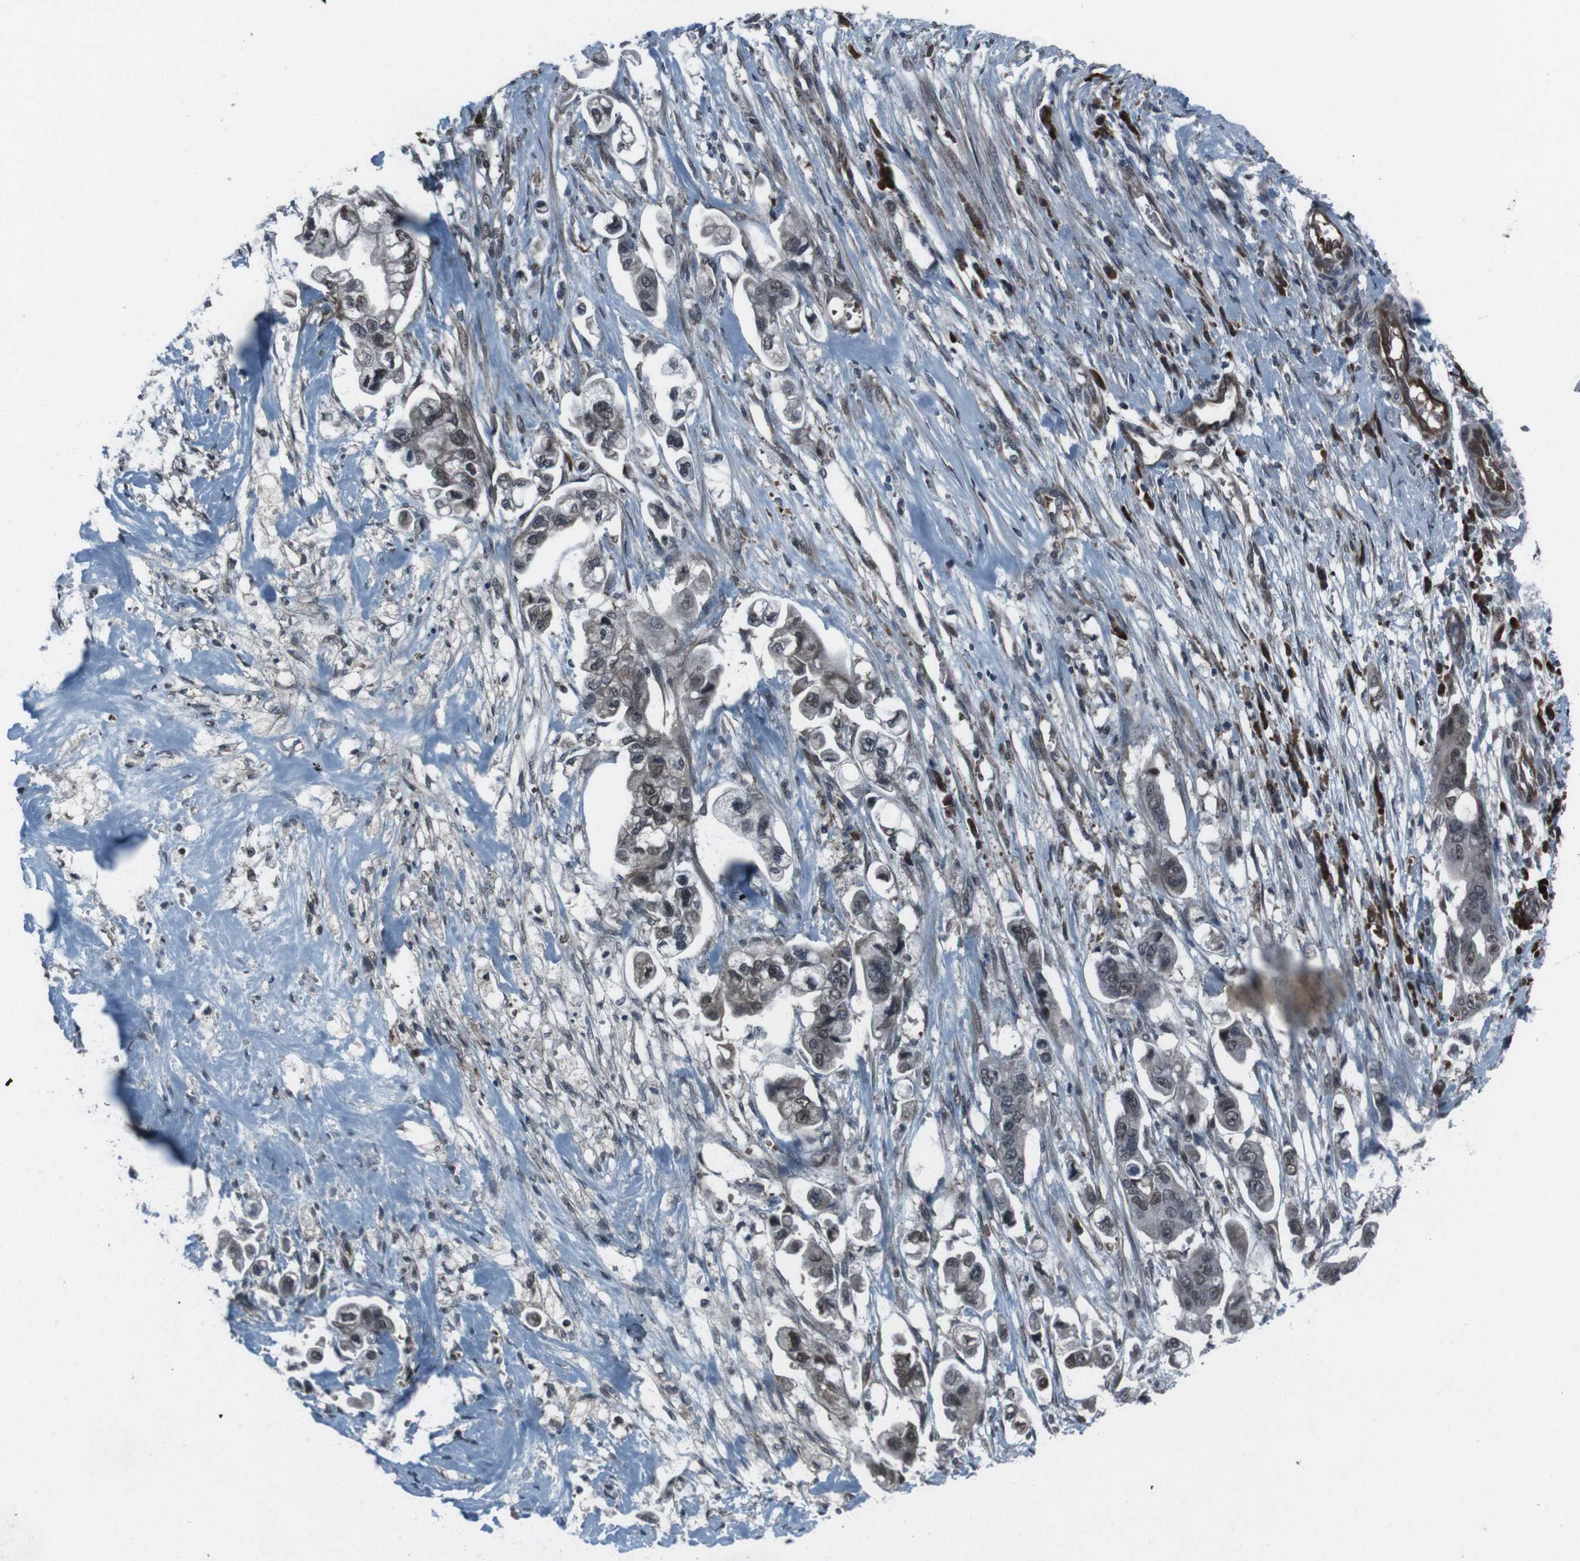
{"staining": {"intensity": "moderate", "quantity": ">75%", "location": "nuclear"}, "tissue": "stomach cancer", "cell_type": "Tumor cells", "image_type": "cancer", "snomed": [{"axis": "morphology", "description": "Adenocarcinoma, NOS"}, {"axis": "topography", "description": "Stomach"}], "caption": "This is an image of immunohistochemistry staining of stomach adenocarcinoma, which shows moderate expression in the nuclear of tumor cells.", "gene": "SS18L1", "patient": {"sex": "male", "age": 62}}